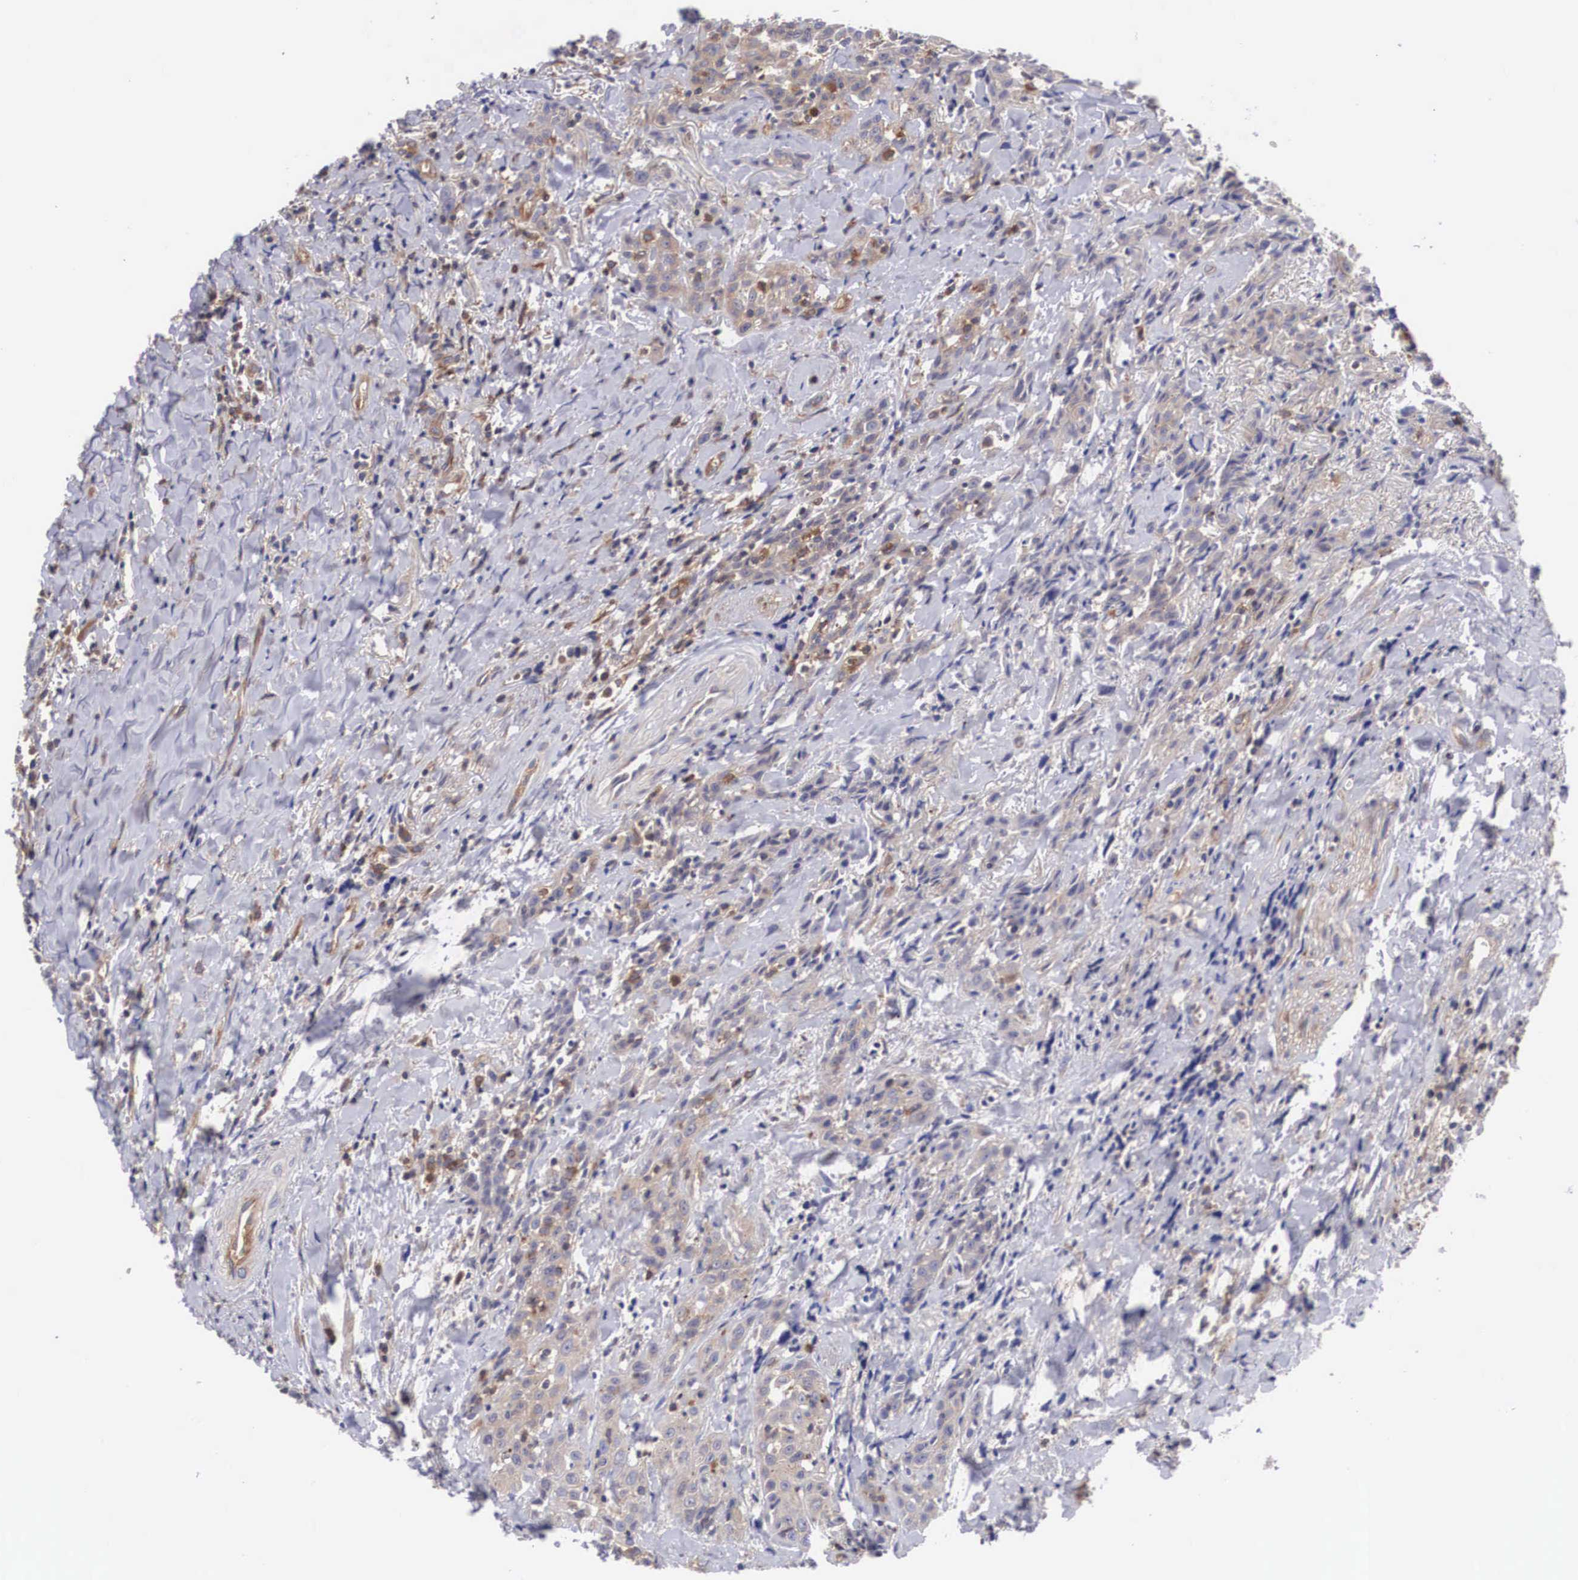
{"staining": {"intensity": "weak", "quantity": ">75%", "location": "cytoplasmic/membranous"}, "tissue": "head and neck cancer", "cell_type": "Tumor cells", "image_type": "cancer", "snomed": [{"axis": "morphology", "description": "Squamous cell carcinoma, NOS"}, {"axis": "topography", "description": "Oral tissue"}, {"axis": "topography", "description": "Head-Neck"}], "caption": "Human head and neck squamous cell carcinoma stained with a protein marker reveals weak staining in tumor cells.", "gene": "GRIPAP1", "patient": {"sex": "female", "age": 82}}